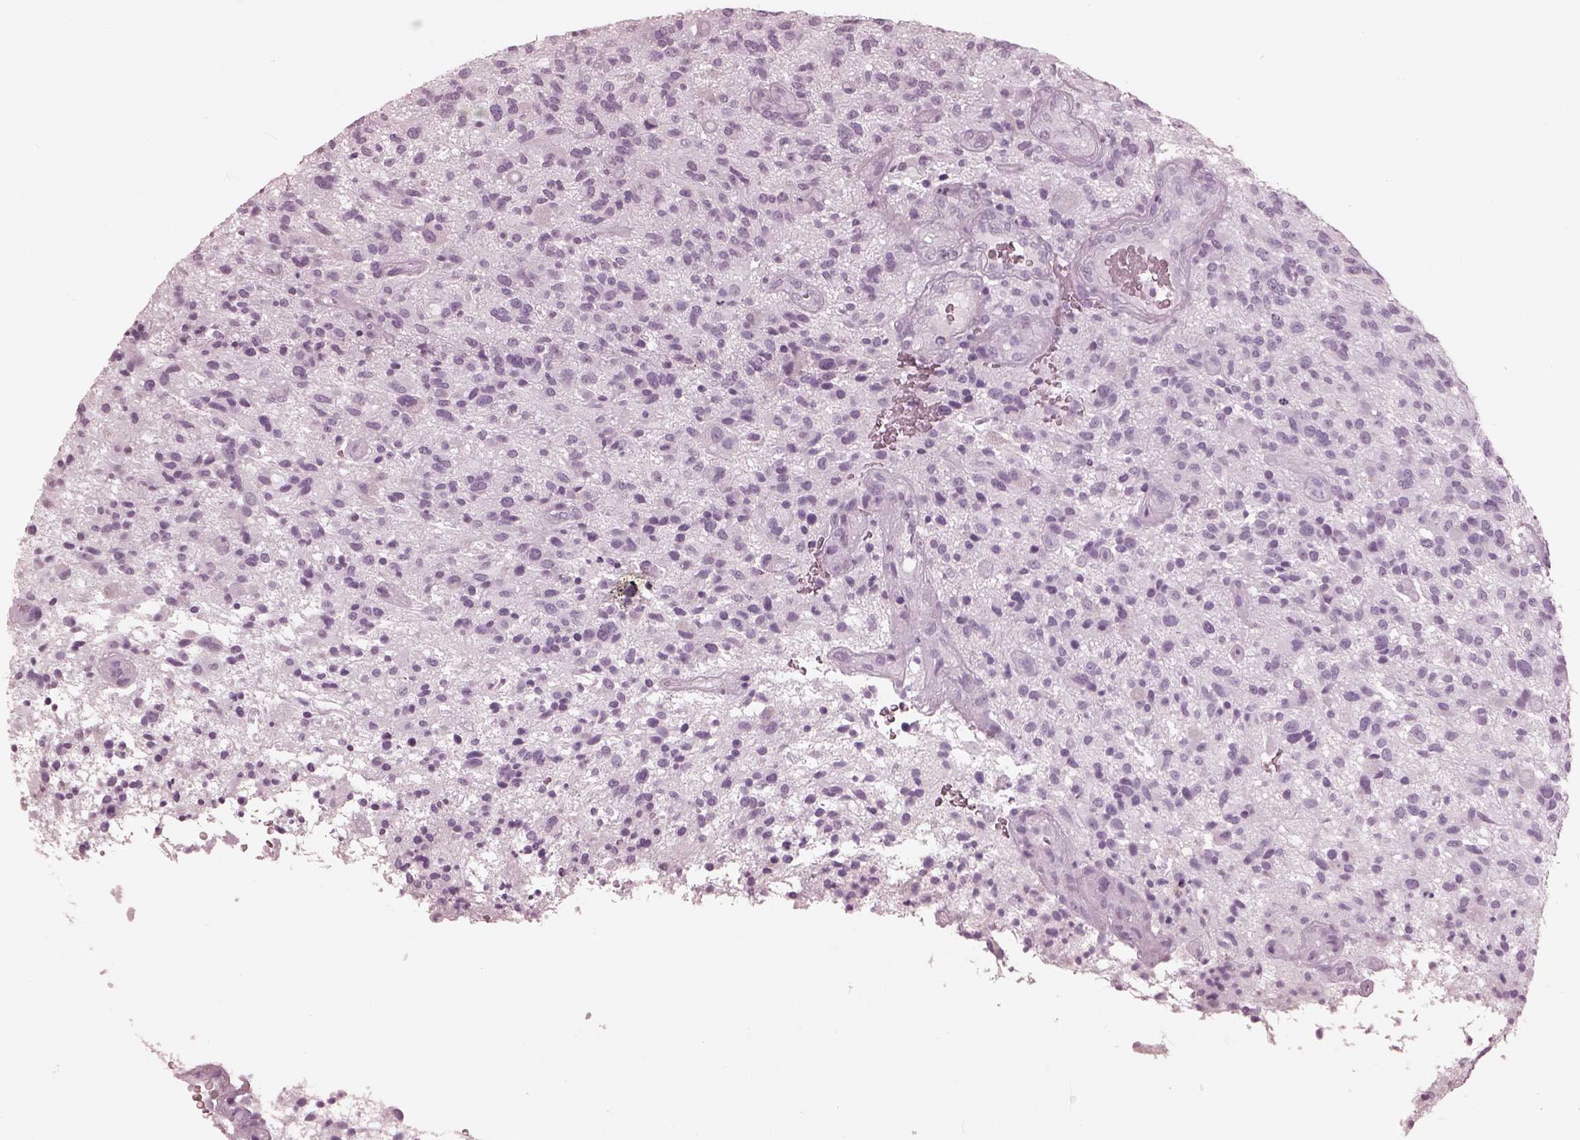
{"staining": {"intensity": "negative", "quantity": "none", "location": "none"}, "tissue": "glioma", "cell_type": "Tumor cells", "image_type": "cancer", "snomed": [{"axis": "morphology", "description": "Glioma, malignant, High grade"}, {"axis": "topography", "description": "Brain"}], "caption": "The histopathology image reveals no staining of tumor cells in glioma.", "gene": "FABP9", "patient": {"sex": "male", "age": 47}}